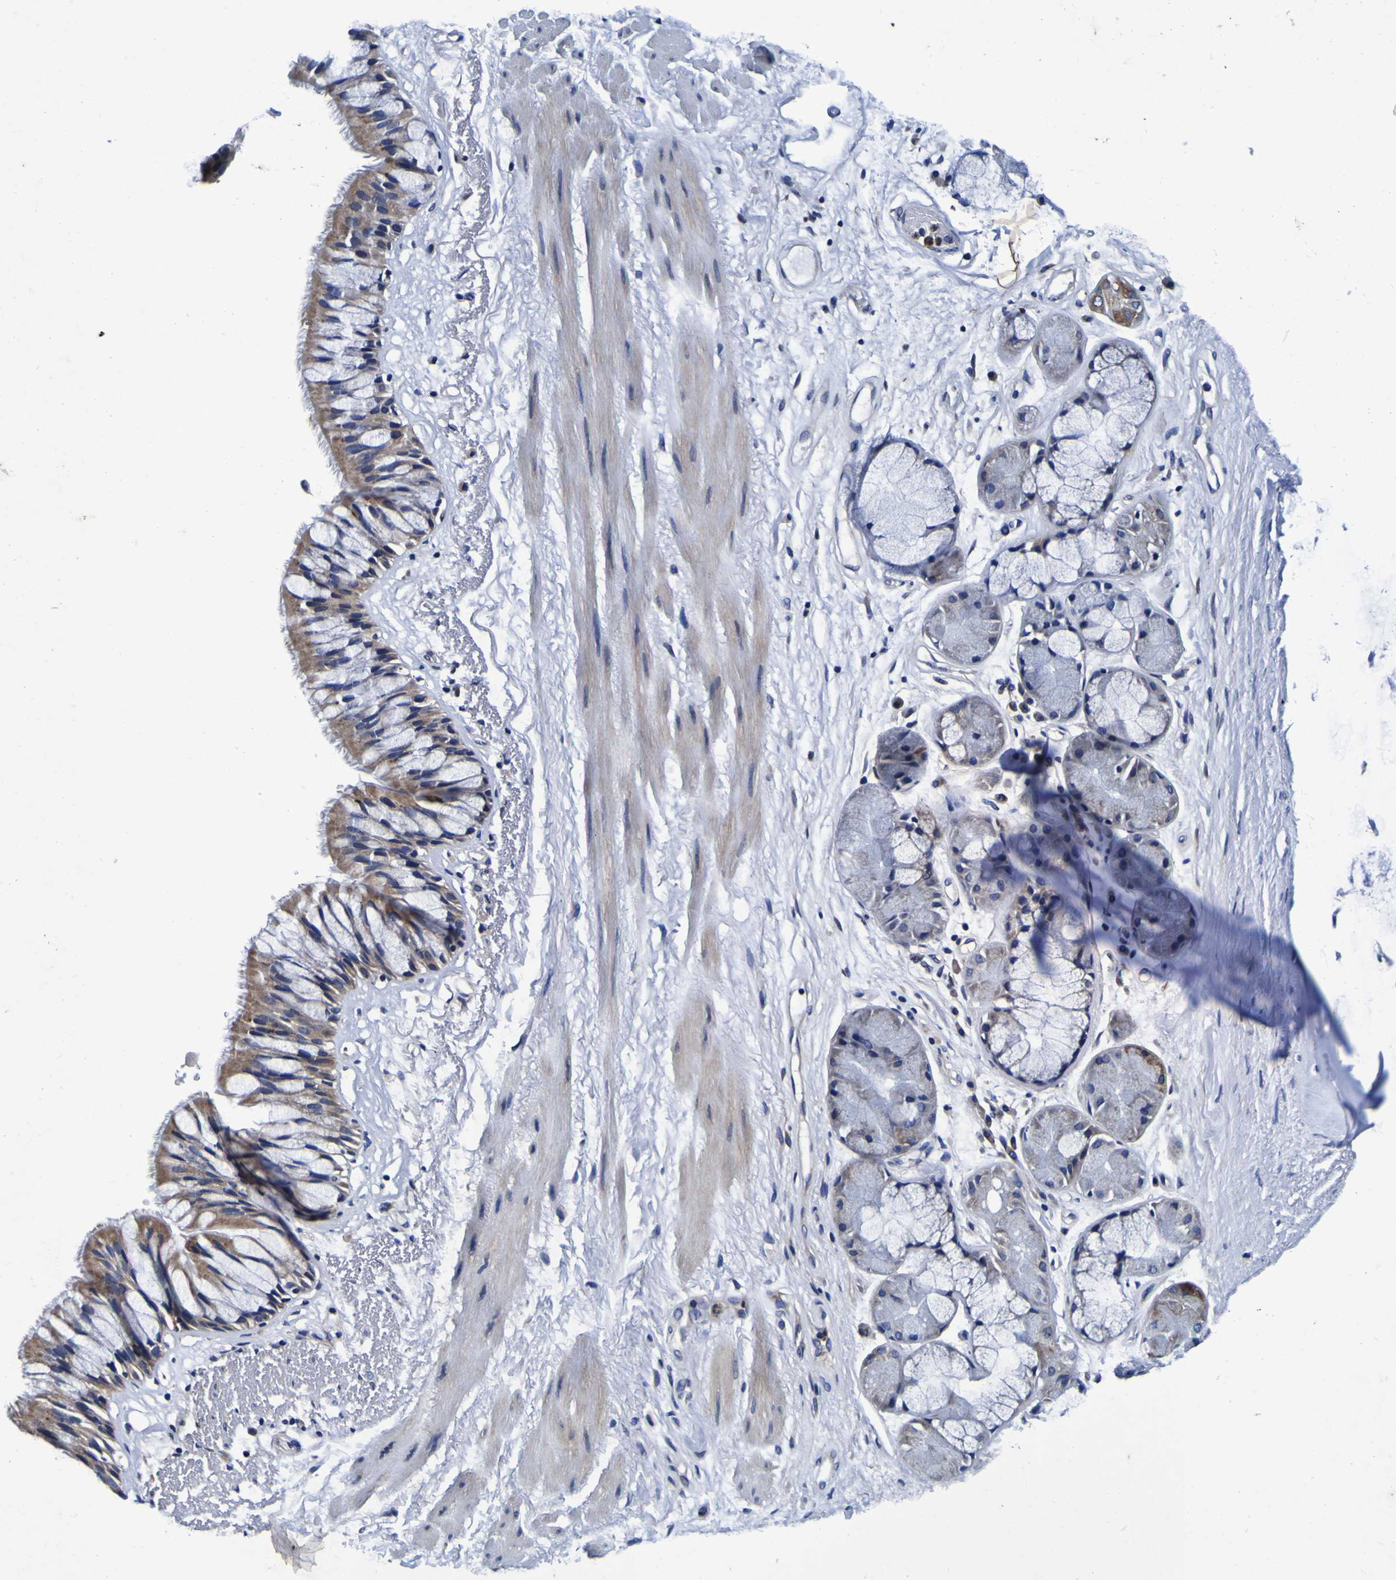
{"staining": {"intensity": "moderate", "quantity": "<25%", "location": "cytoplasmic/membranous"}, "tissue": "bronchus", "cell_type": "Respiratory epithelial cells", "image_type": "normal", "snomed": [{"axis": "morphology", "description": "Normal tissue, NOS"}, {"axis": "topography", "description": "Bronchus"}], "caption": "Brown immunohistochemical staining in unremarkable bronchus reveals moderate cytoplasmic/membranous positivity in about <25% of respiratory epithelial cells.", "gene": "PANK4", "patient": {"sex": "male", "age": 66}}